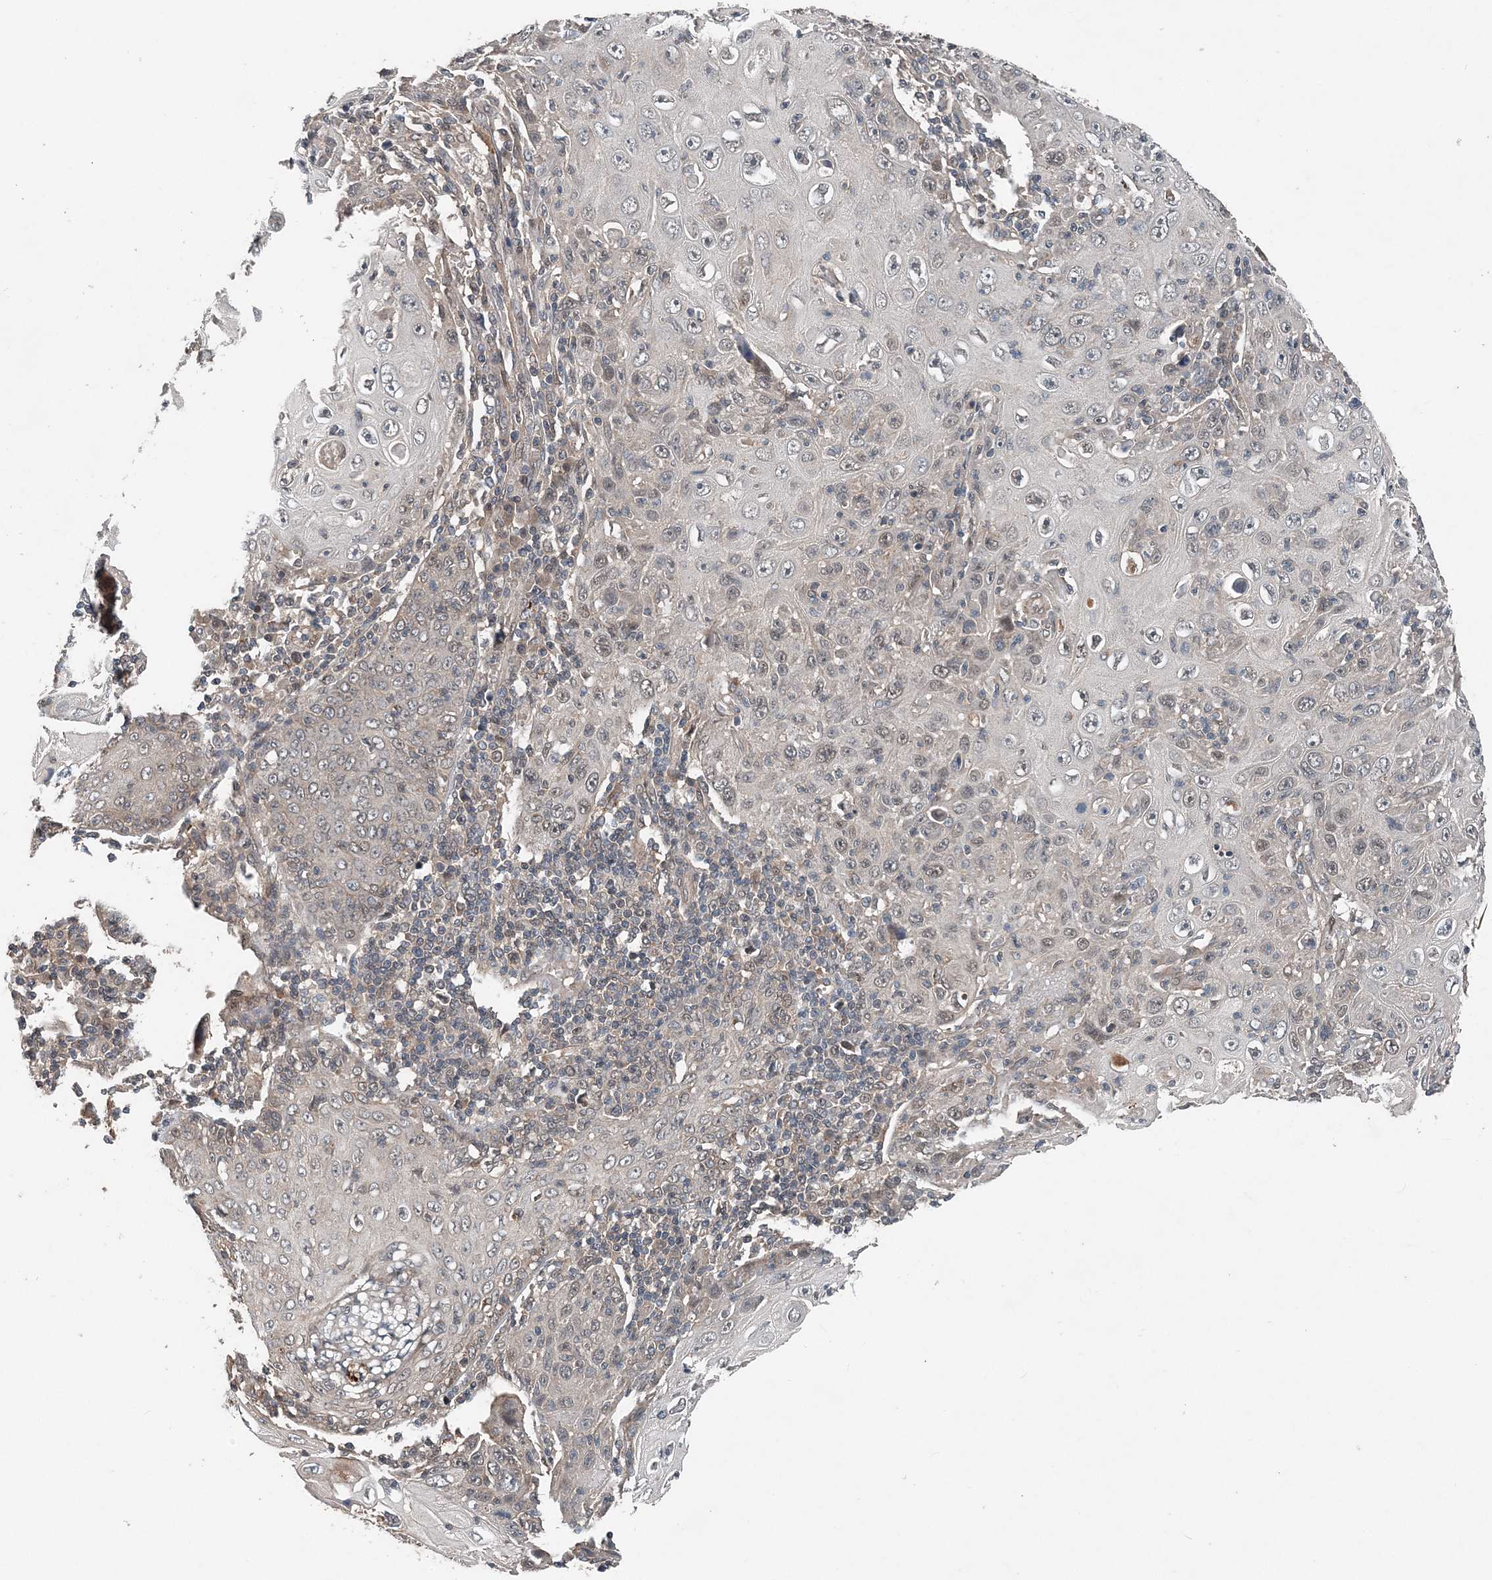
{"staining": {"intensity": "weak", "quantity": "<25%", "location": "nuclear"}, "tissue": "skin cancer", "cell_type": "Tumor cells", "image_type": "cancer", "snomed": [{"axis": "morphology", "description": "Squamous cell carcinoma, NOS"}, {"axis": "topography", "description": "Skin"}], "caption": "High power microscopy image of an immunohistochemistry histopathology image of squamous cell carcinoma (skin), revealing no significant staining in tumor cells. (DAB immunohistochemistry, high magnification).", "gene": "SMPD3", "patient": {"sex": "female", "age": 88}}